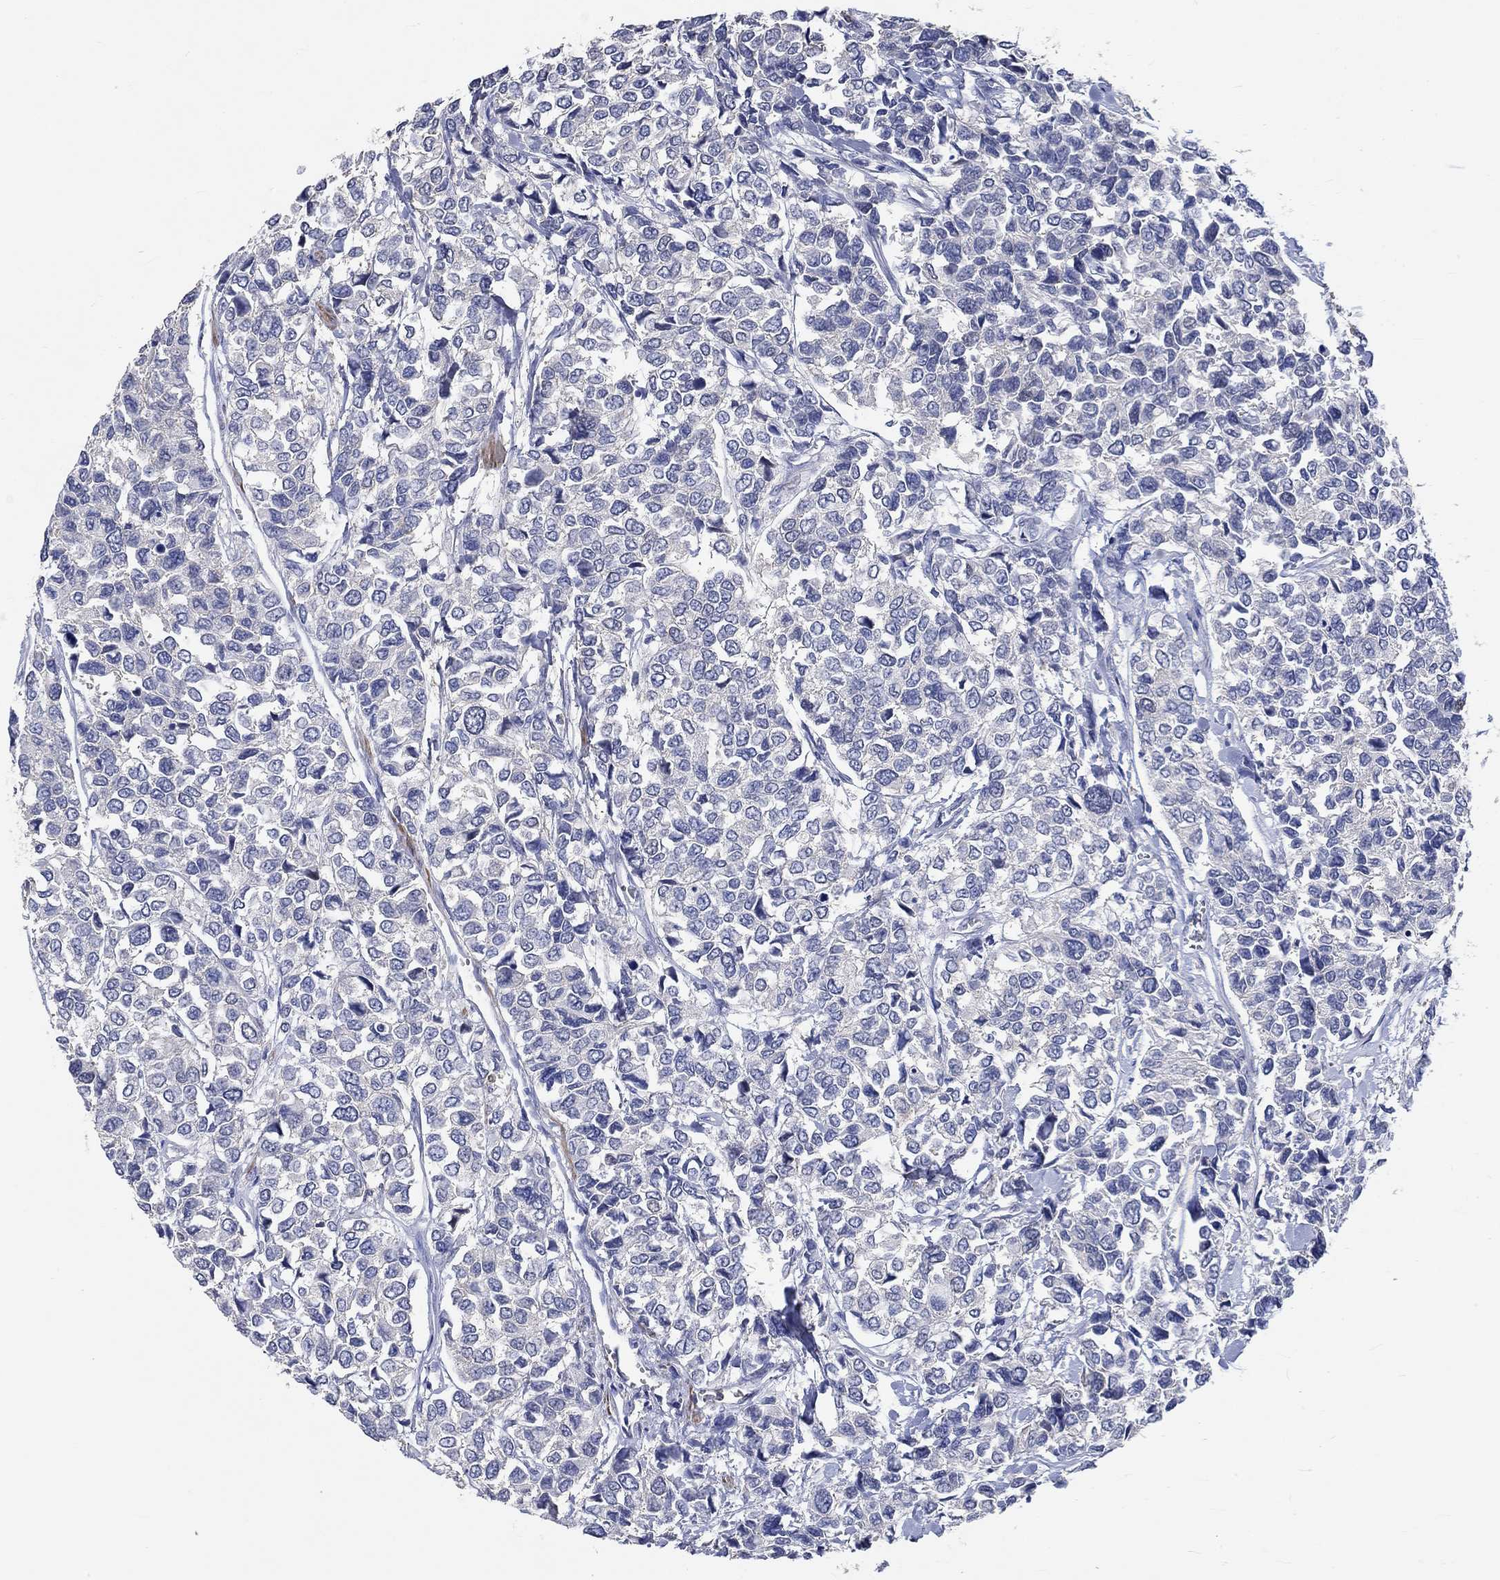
{"staining": {"intensity": "negative", "quantity": "none", "location": "none"}, "tissue": "urothelial cancer", "cell_type": "Tumor cells", "image_type": "cancer", "snomed": [{"axis": "morphology", "description": "Urothelial carcinoma, High grade"}, {"axis": "topography", "description": "Urinary bladder"}], "caption": "Urothelial cancer stained for a protein using immunohistochemistry demonstrates no expression tumor cells.", "gene": "TNFAIP8L3", "patient": {"sex": "male", "age": 77}}